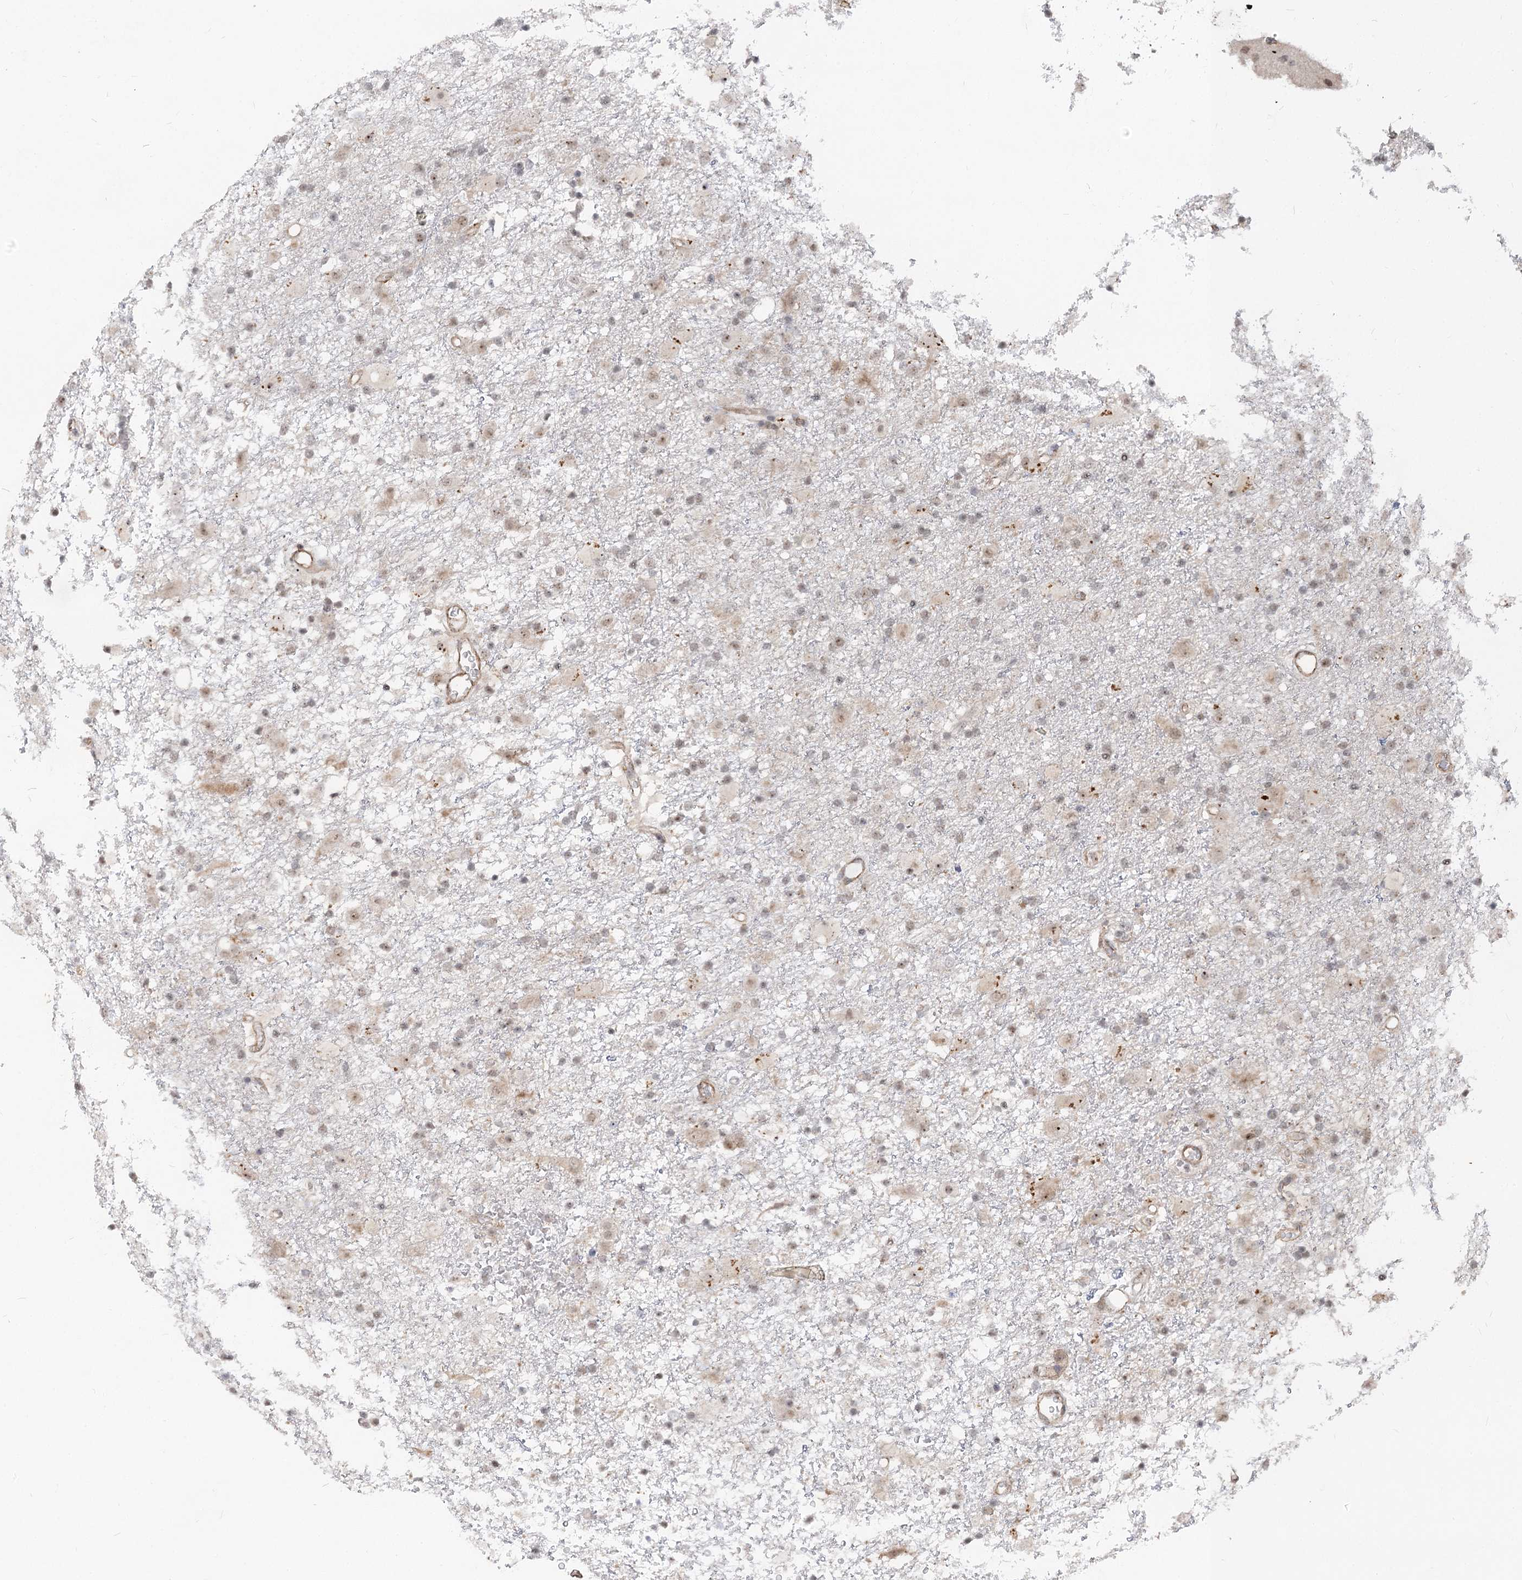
{"staining": {"intensity": "weak", "quantity": "25%-75%", "location": "nuclear"}, "tissue": "glioma", "cell_type": "Tumor cells", "image_type": "cancer", "snomed": [{"axis": "morphology", "description": "Glioma, malignant, Low grade"}, {"axis": "topography", "description": "Brain"}], "caption": "Protein staining exhibits weak nuclear expression in about 25%-75% of tumor cells in glioma.", "gene": "GNL3L", "patient": {"sex": "male", "age": 65}}